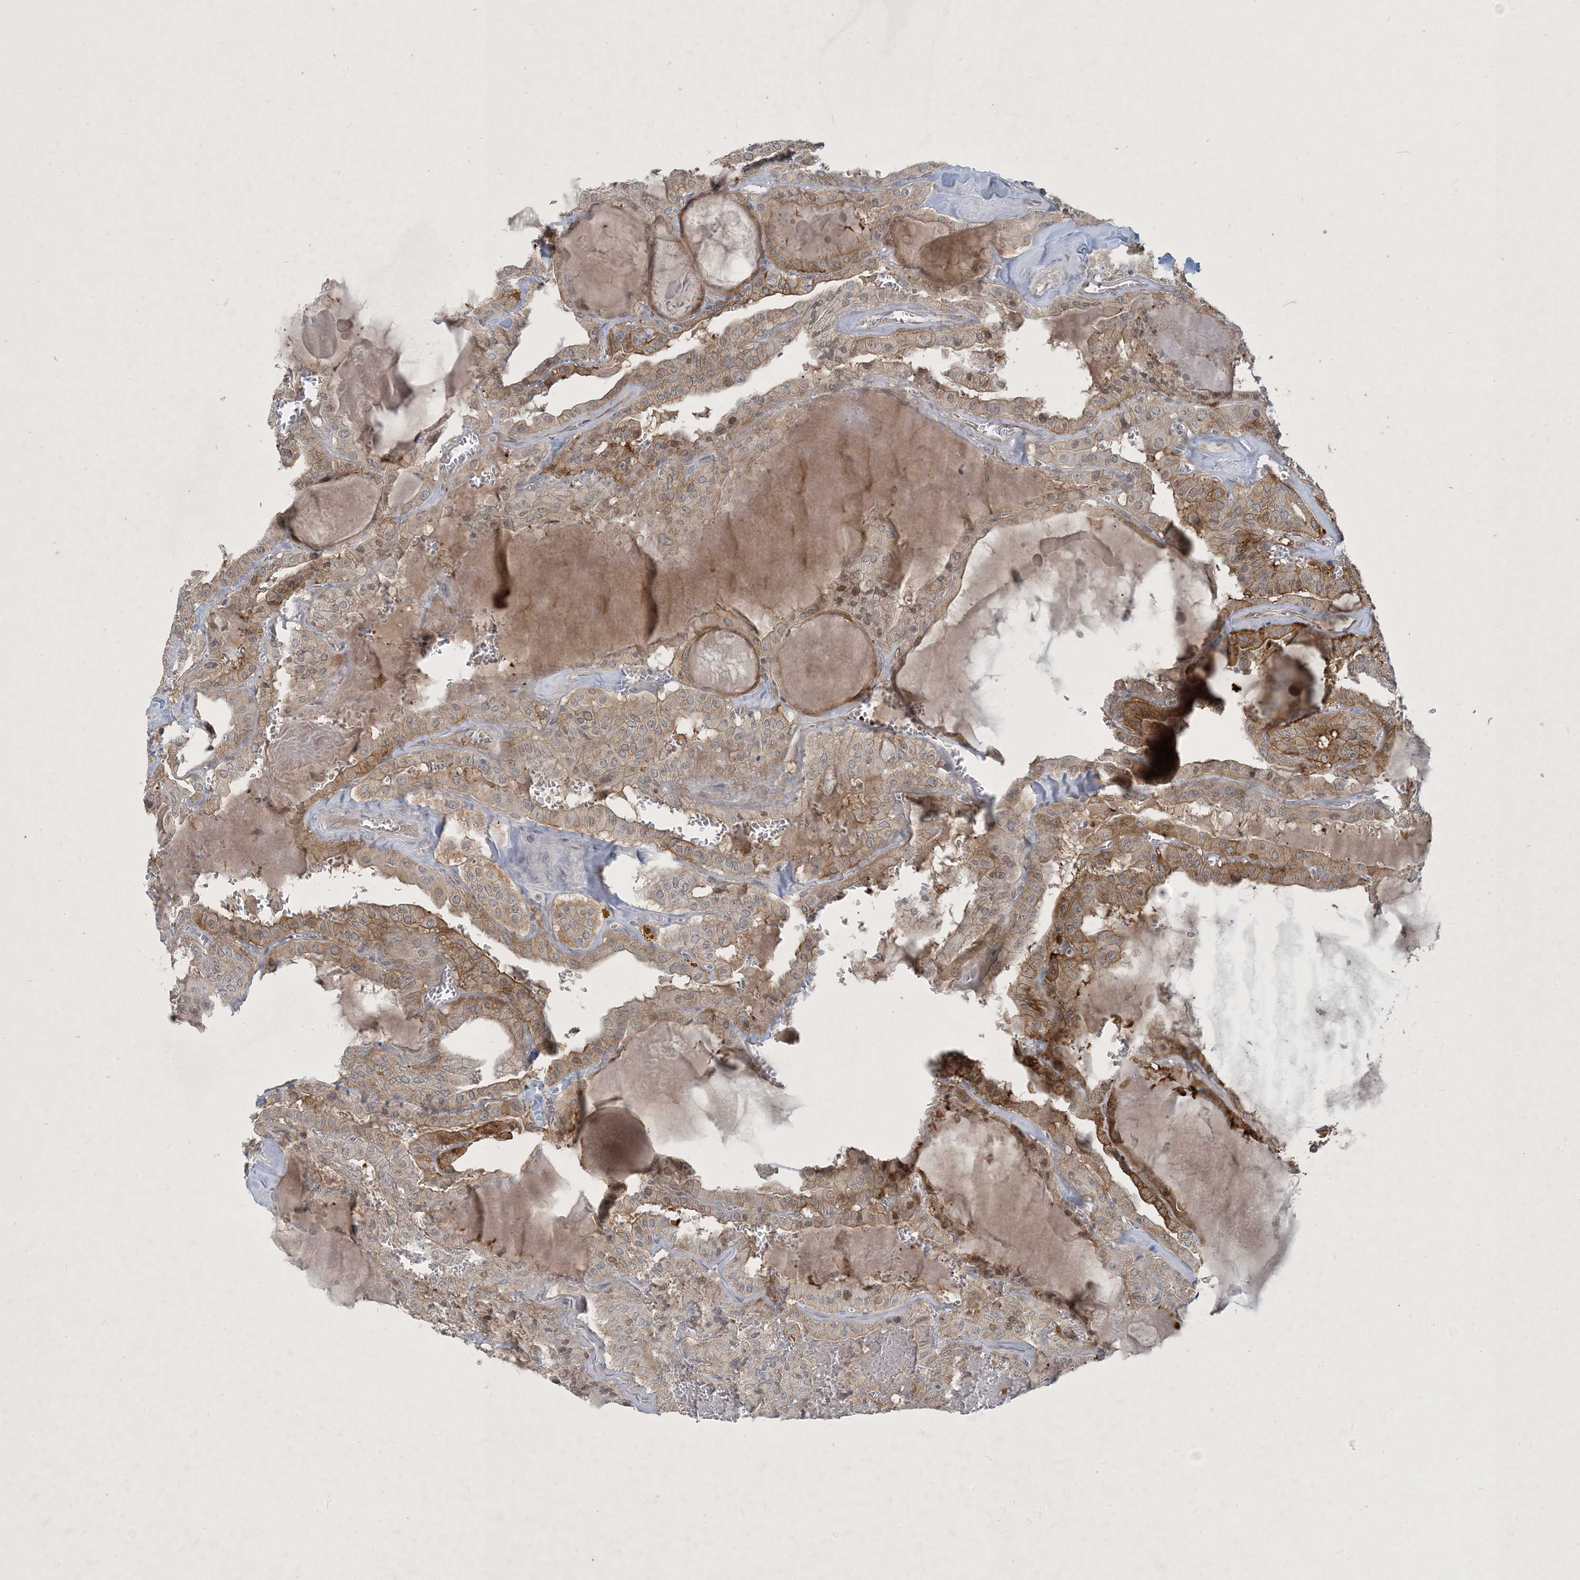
{"staining": {"intensity": "moderate", "quantity": ">75%", "location": "cytoplasmic/membranous"}, "tissue": "thyroid cancer", "cell_type": "Tumor cells", "image_type": "cancer", "snomed": [{"axis": "morphology", "description": "Papillary adenocarcinoma, NOS"}, {"axis": "topography", "description": "Thyroid gland"}], "caption": "Moderate cytoplasmic/membranous protein staining is seen in approximately >75% of tumor cells in thyroid papillary adenocarcinoma.", "gene": "CDS1", "patient": {"sex": "male", "age": 52}}